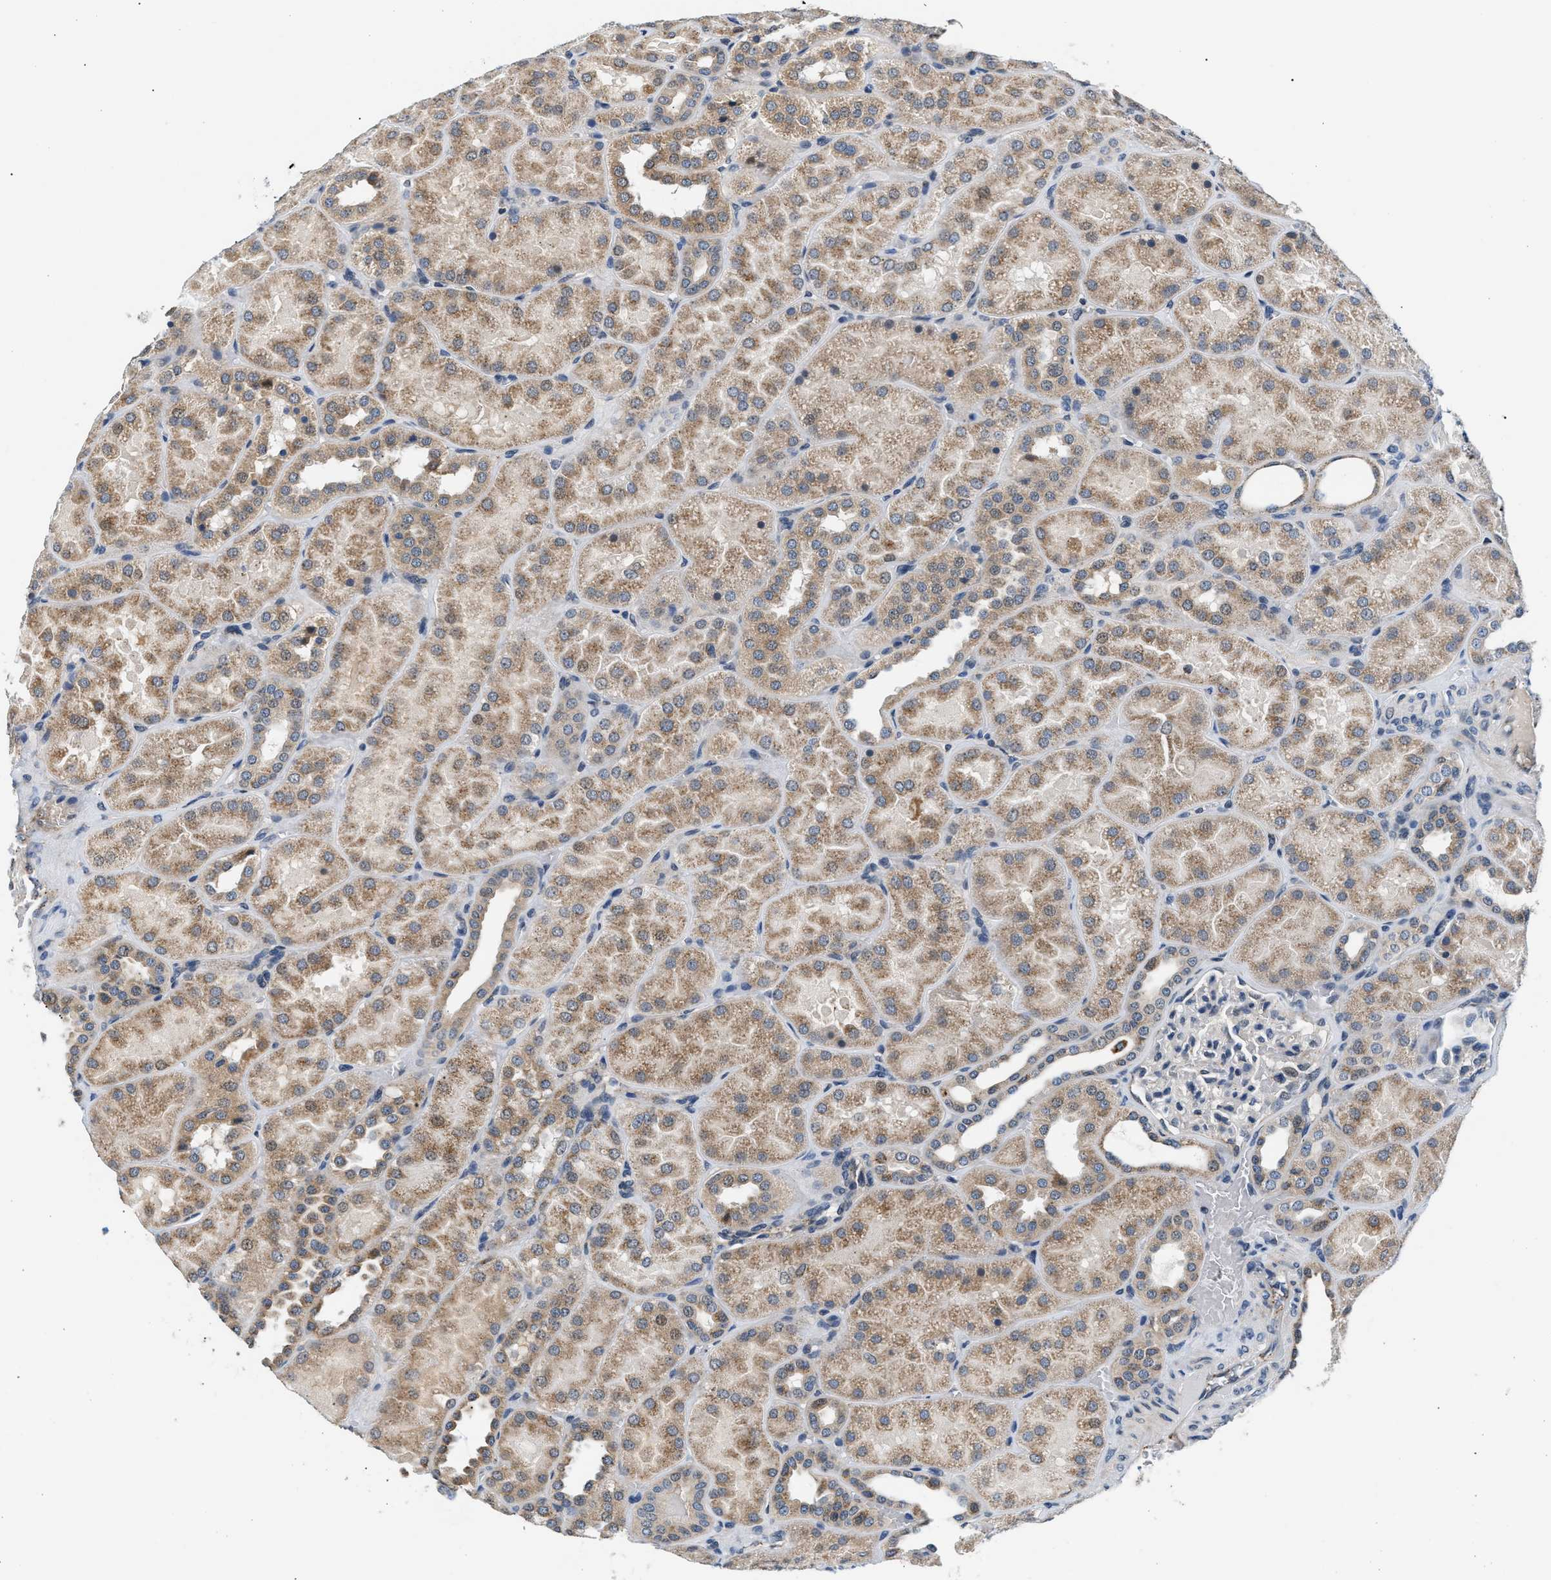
{"staining": {"intensity": "negative", "quantity": "none", "location": "none"}, "tissue": "kidney", "cell_type": "Cells in glomeruli", "image_type": "normal", "snomed": [{"axis": "morphology", "description": "Normal tissue, NOS"}, {"axis": "topography", "description": "Kidney"}], "caption": "Immunohistochemistry (IHC) photomicrograph of normal kidney: kidney stained with DAB reveals no significant protein positivity in cells in glomeruli. (DAB (3,3'-diaminobenzidine) IHC visualized using brightfield microscopy, high magnification).", "gene": "KCNMB2", "patient": {"sex": "male", "age": 28}}